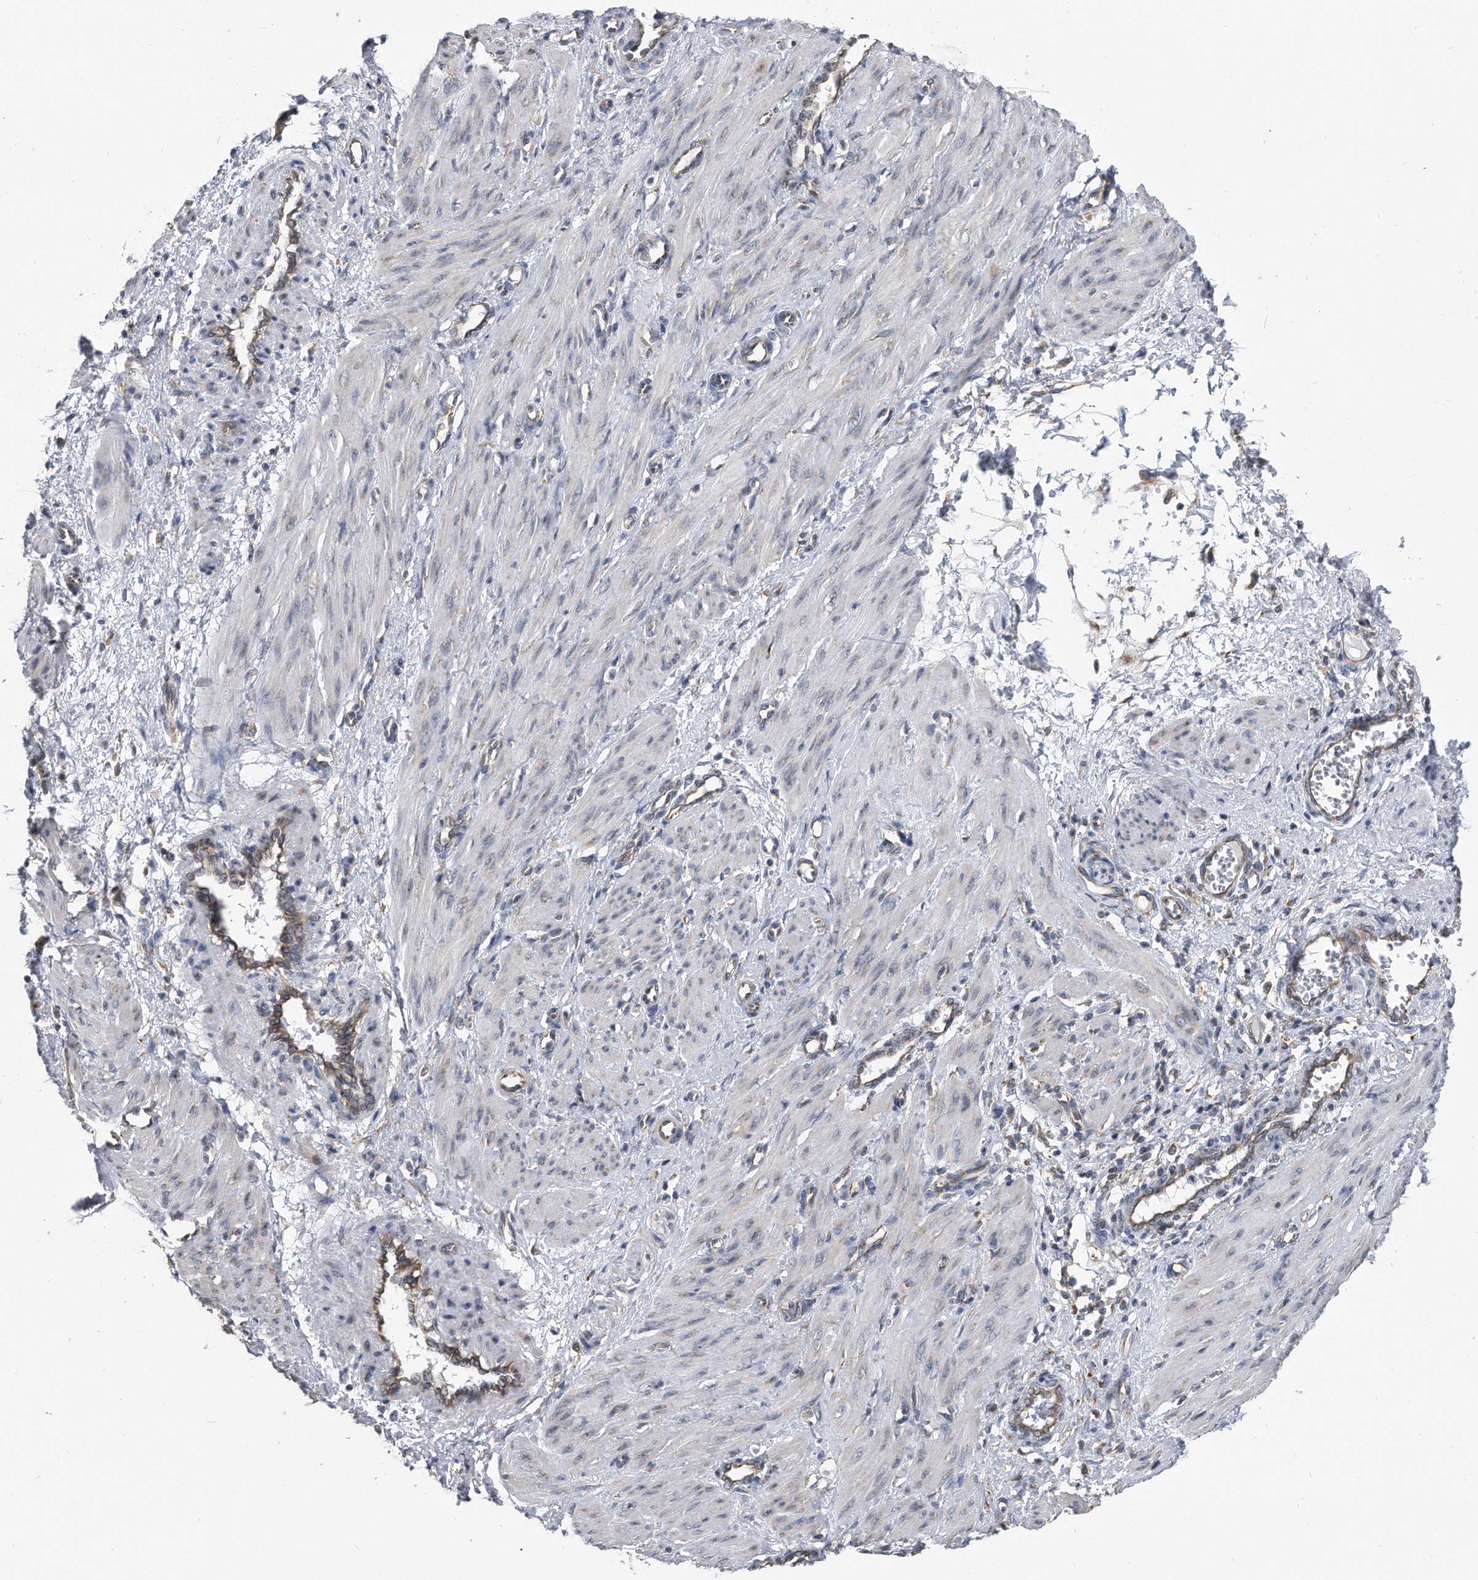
{"staining": {"intensity": "negative", "quantity": "none", "location": "none"}, "tissue": "smooth muscle", "cell_type": "Smooth muscle cells", "image_type": "normal", "snomed": [{"axis": "morphology", "description": "Normal tissue, NOS"}, {"axis": "topography", "description": "Endometrium"}], "caption": "Smooth muscle cells show no significant expression in benign smooth muscle. (DAB immunohistochemistry, high magnification).", "gene": "CCDC47", "patient": {"sex": "female", "age": 33}}